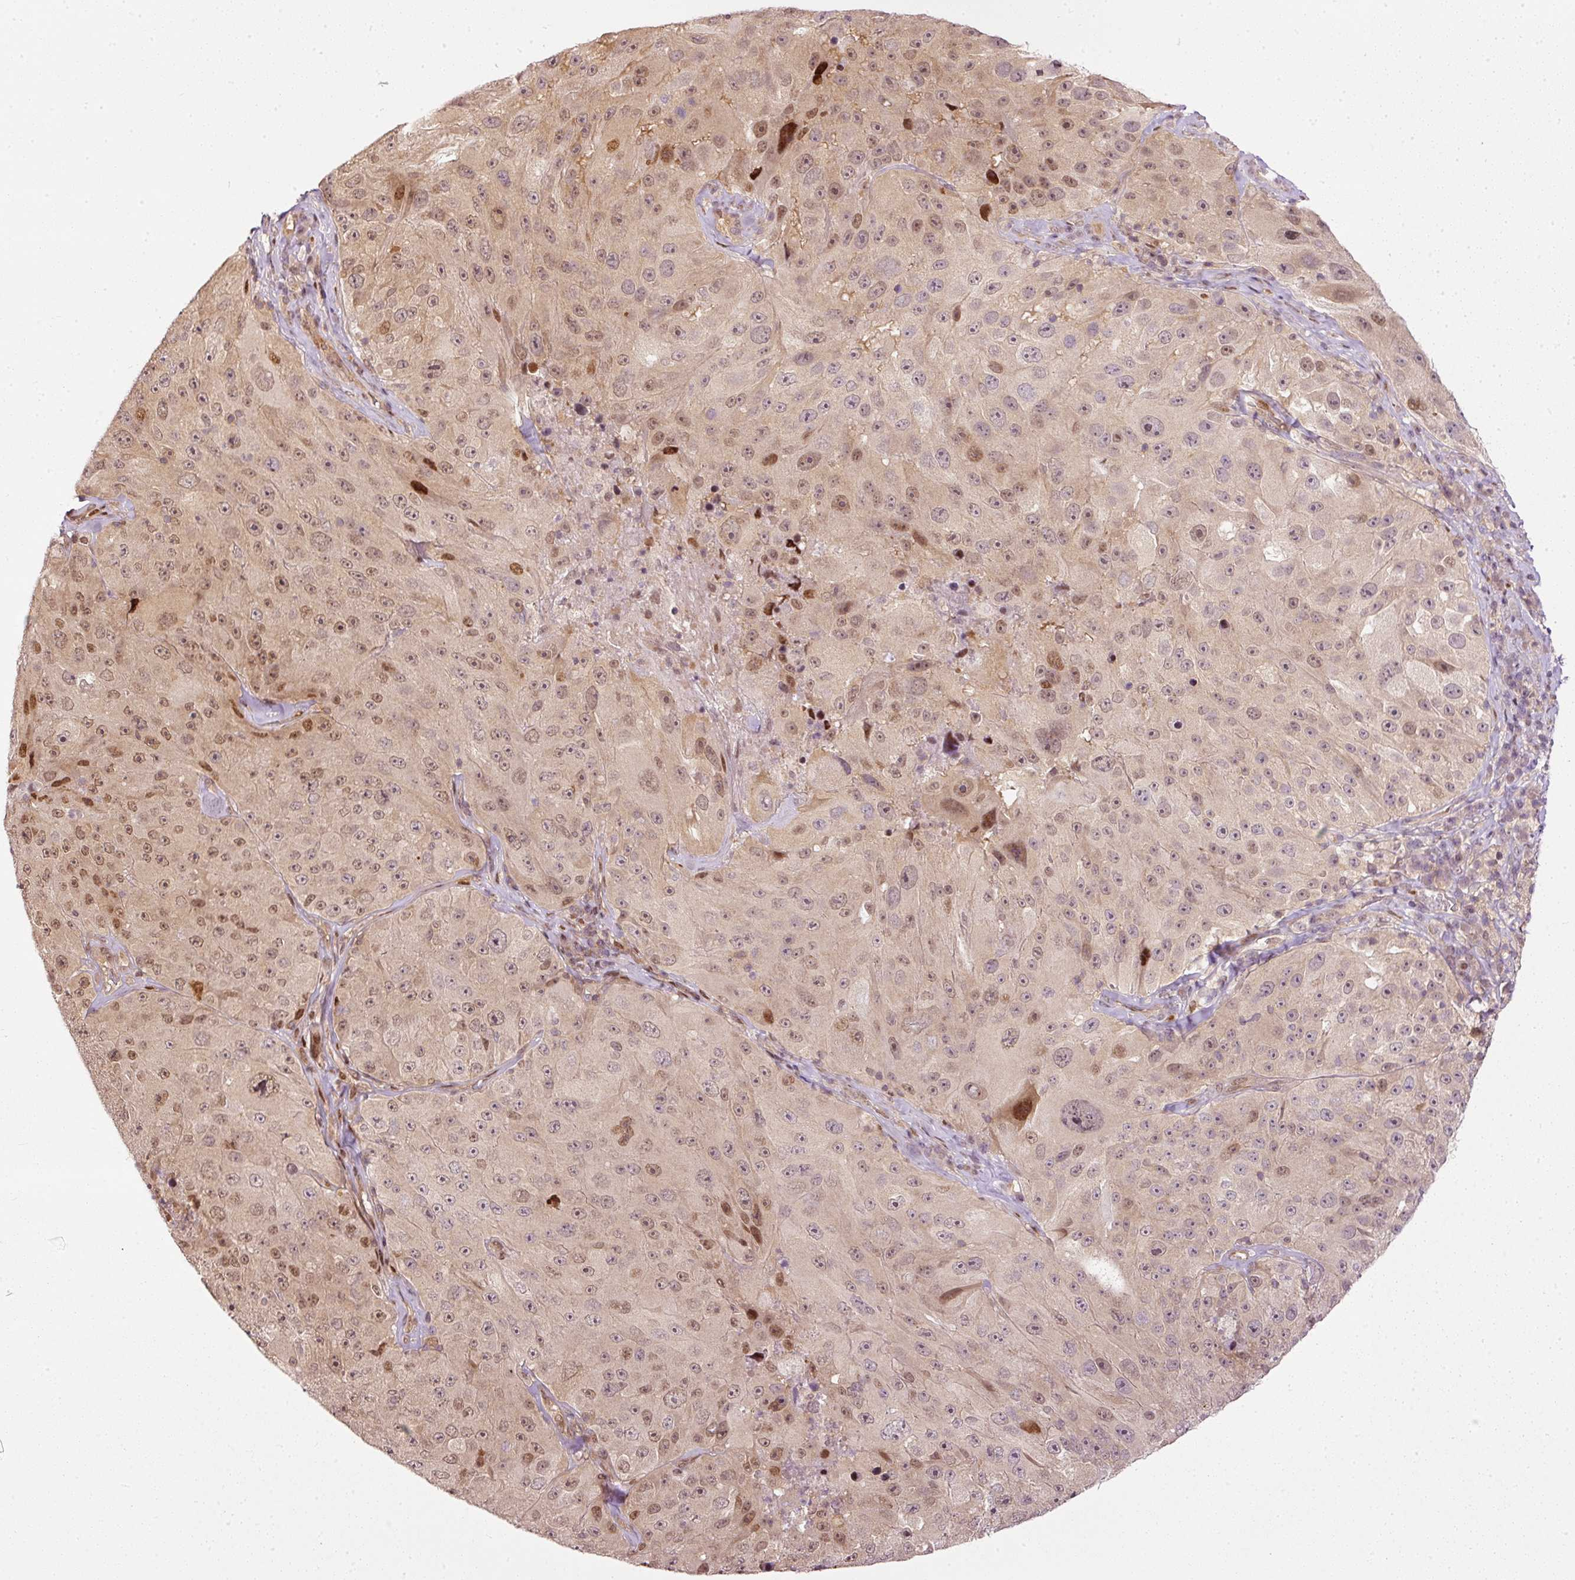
{"staining": {"intensity": "strong", "quantity": "25%-75%", "location": "nuclear"}, "tissue": "melanoma", "cell_type": "Tumor cells", "image_type": "cancer", "snomed": [{"axis": "morphology", "description": "Malignant melanoma, Metastatic site"}, {"axis": "topography", "description": "Lymph node"}], "caption": "Human malignant melanoma (metastatic site) stained for a protein (brown) shows strong nuclear positive staining in about 25%-75% of tumor cells.", "gene": "ZNF778", "patient": {"sex": "male", "age": 62}}